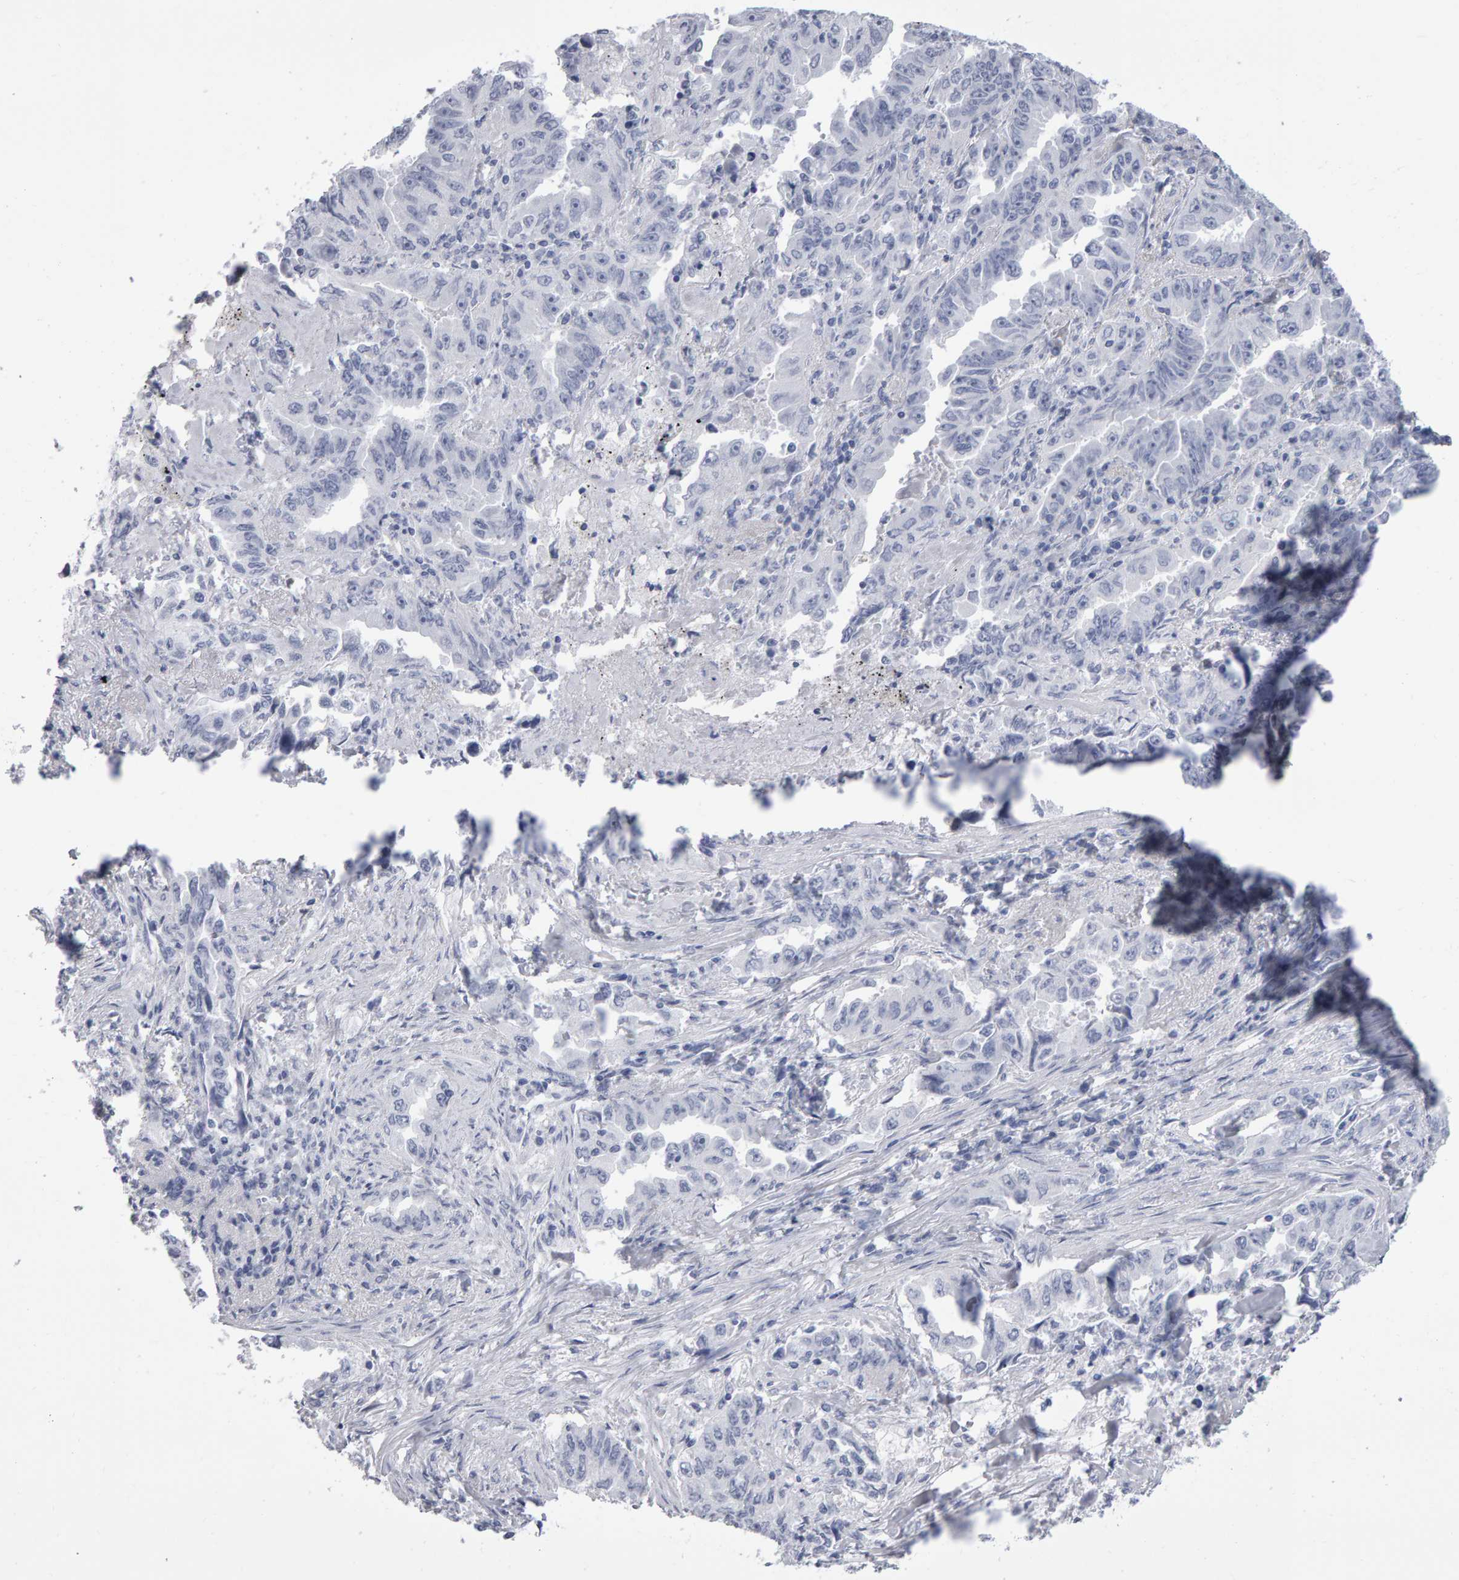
{"staining": {"intensity": "negative", "quantity": "none", "location": "none"}, "tissue": "lung cancer", "cell_type": "Tumor cells", "image_type": "cancer", "snomed": [{"axis": "morphology", "description": "Adenocarcinoma, NOS"}, {"axis": "topography", "description": "Lung"}], "caption": "Immunohistochemistry photomicrograph of lung cancer (adenocarcinoma) stained for a protein (brown), which displays no expression in tumor cells.", "gene": "NCDN", "patient": {"sex": "female", "age": 51}}